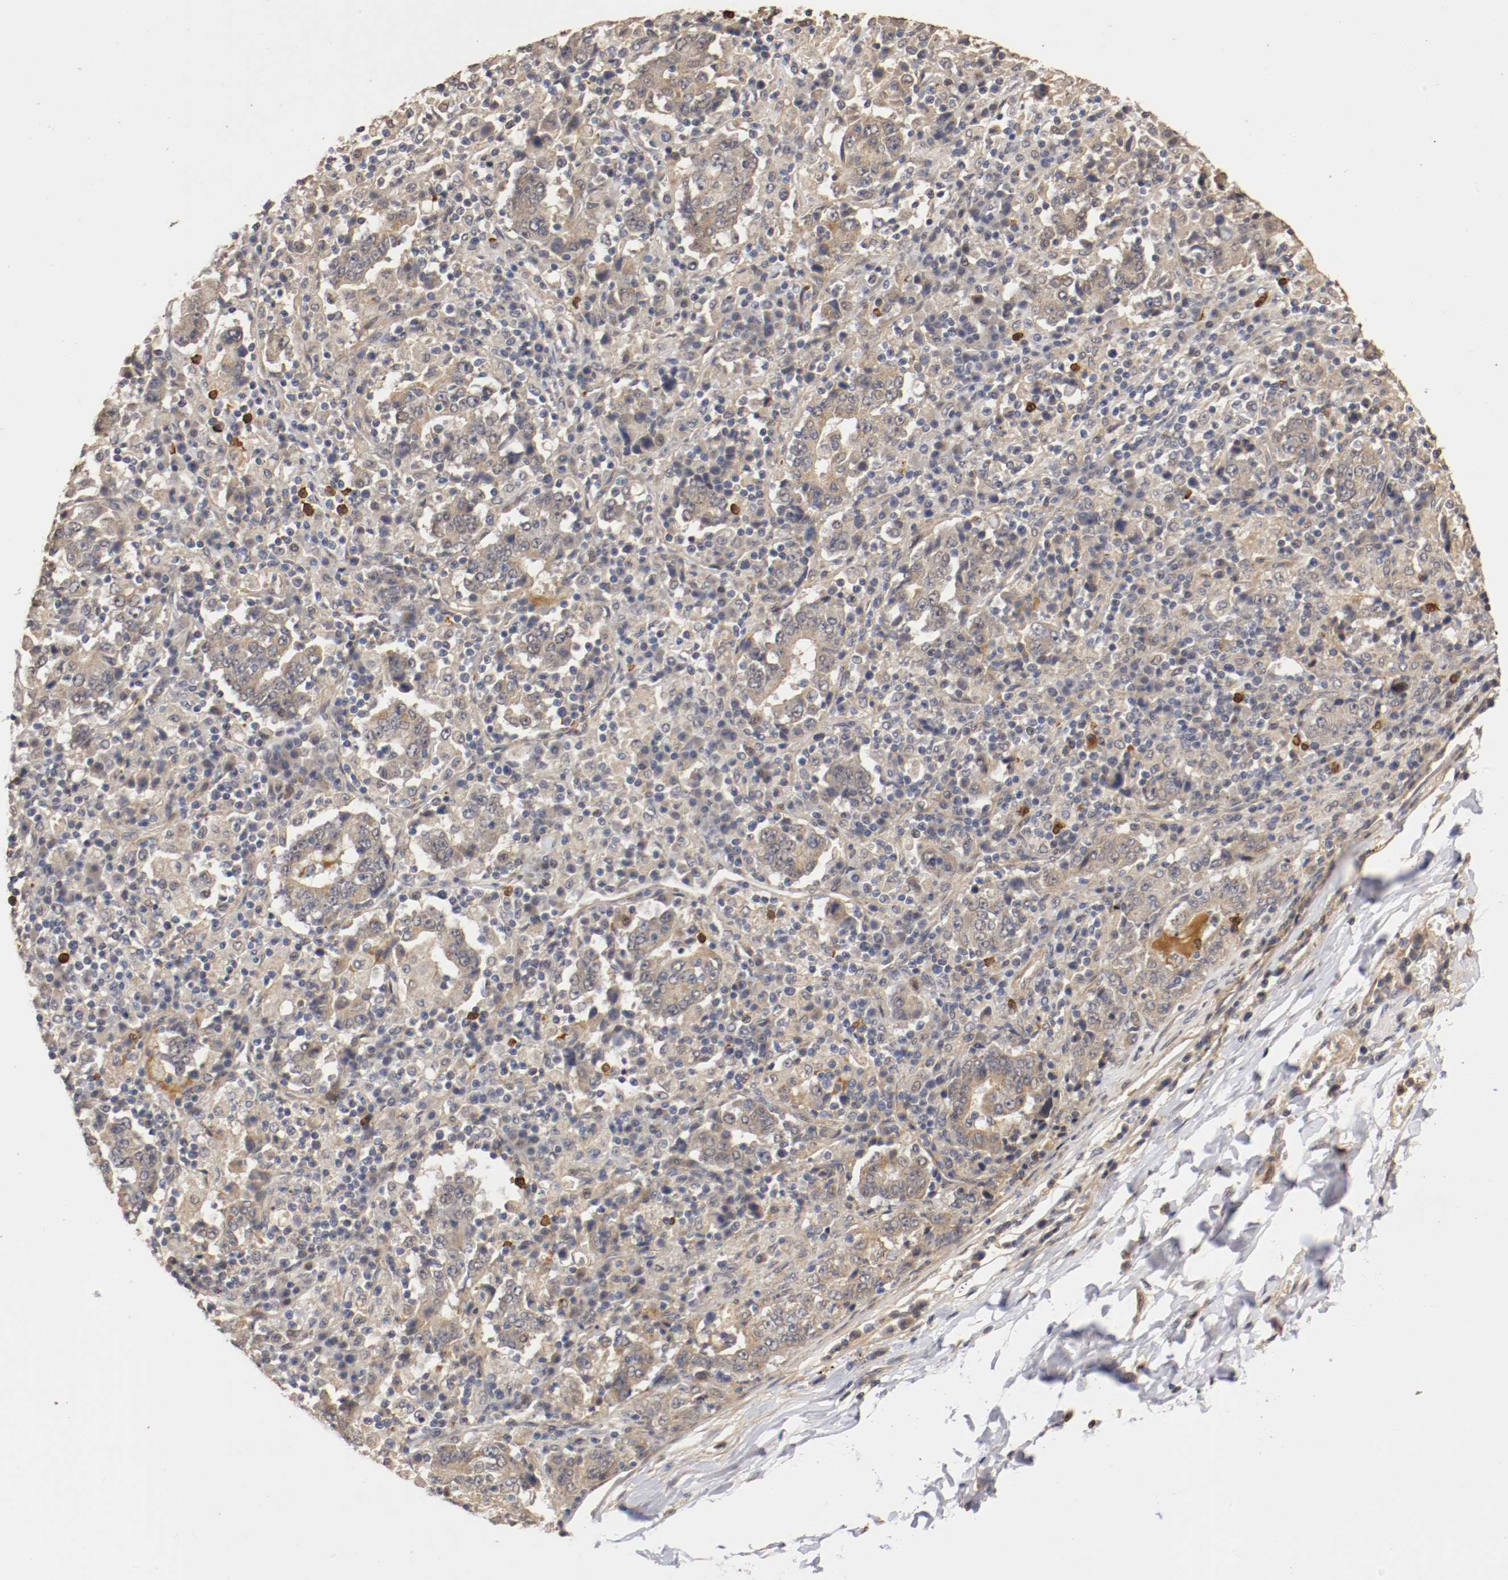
{"staining": {"intensity": "moderate", "quantity": ">75%", "location": "cytoplasmic/membranous"}, "tissue": "stomach cancer", "cell_type": "Tumor cells", "image_type": "cancer", "snomed": [{"axis": "morphology", "description": "Normal tissue, NOS"}, {"axis": "morphology", "description": "Adenocarcinoma, NOS"}, {"axis": "topography", "description": "Stomach, upper"}, {"axis": "topography", "description": "Stomach"}], "caption": "This micrograph displays immunohistochemistry staining of human stomach cancer (adenocarcinoma), with medium moderate cytoplasmic/membranous positivity in about >75% of tumor cells.", "gene": "TNFRSF1B", "patient": {"sex": "male", "age": 59}}